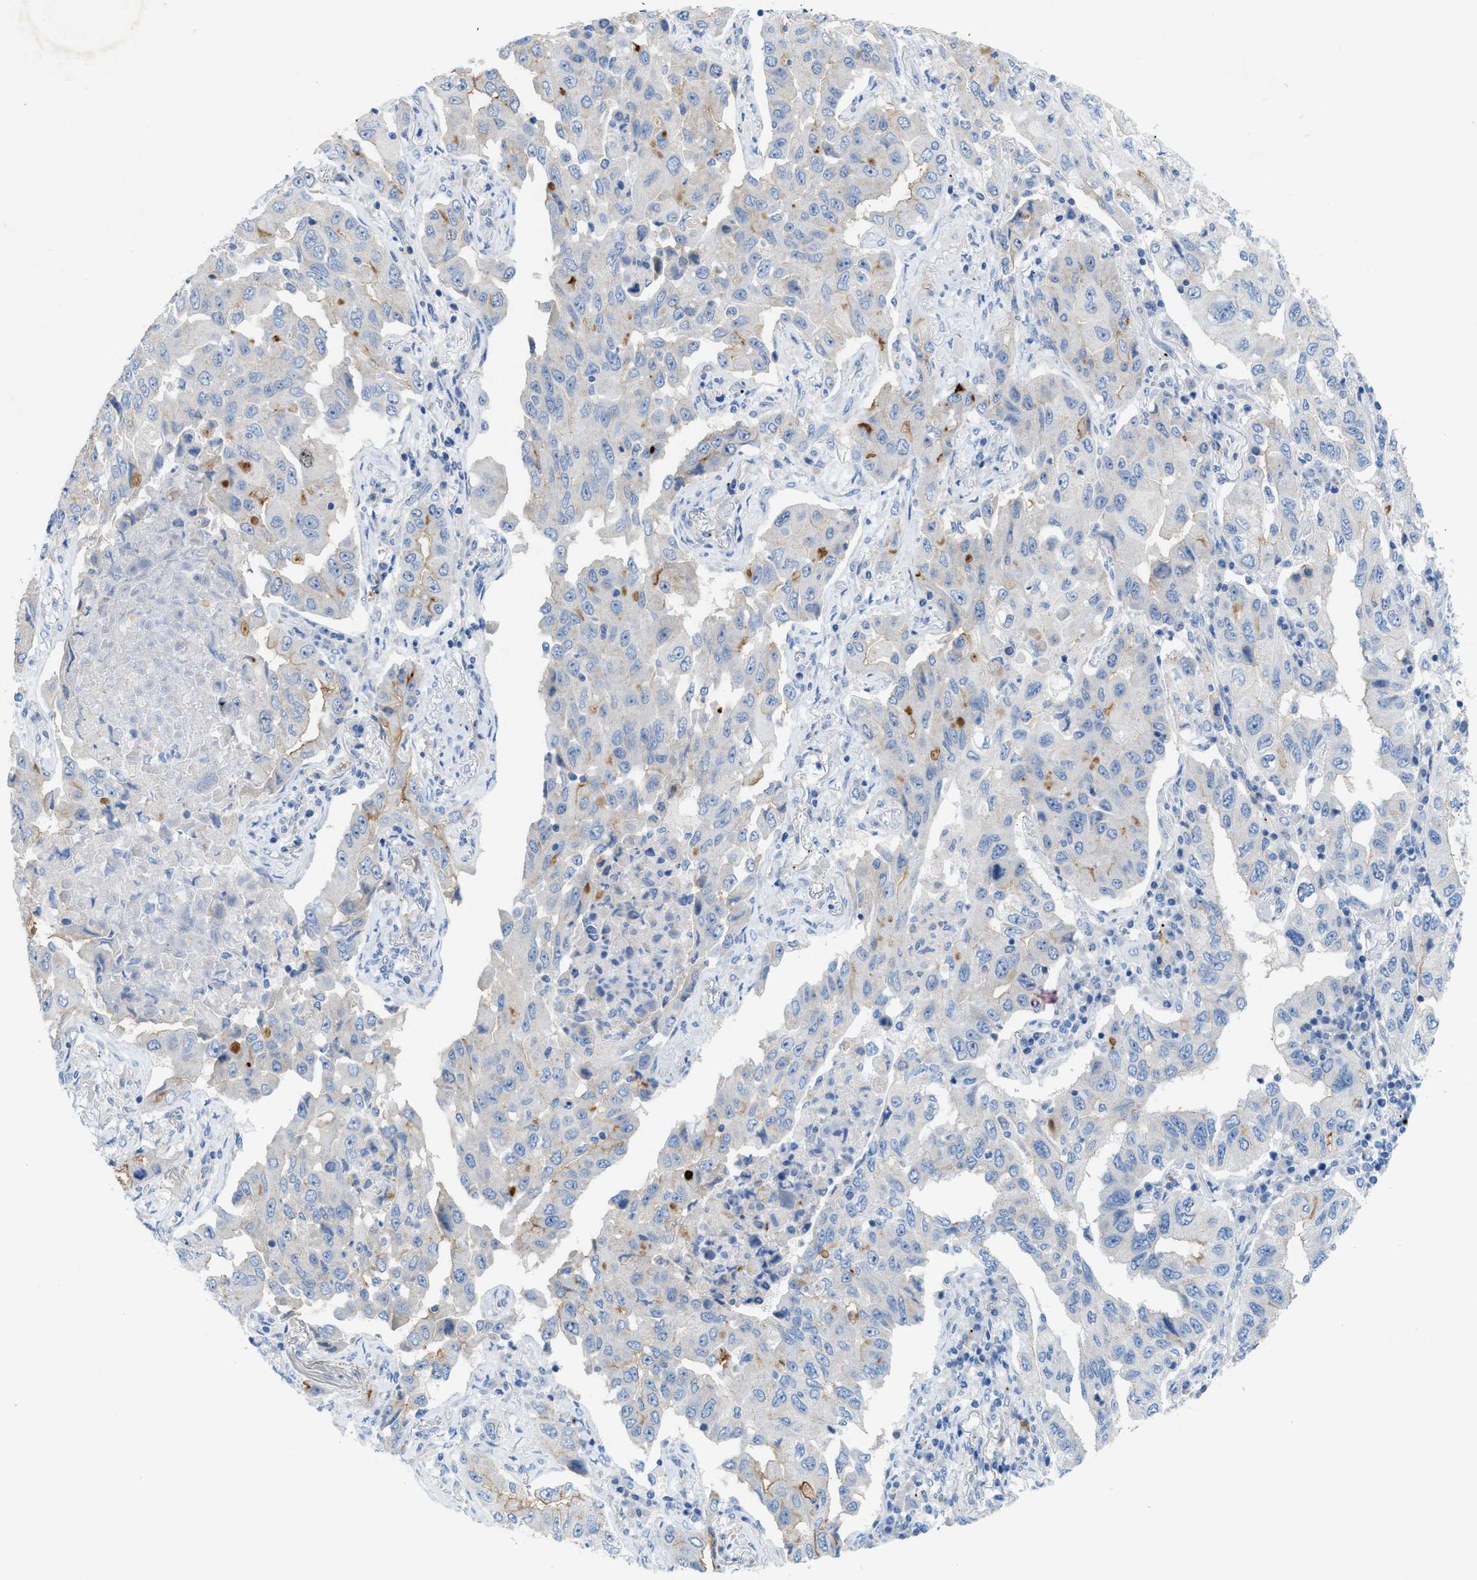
{"staining": {"intensity": "weak", "quantity": "<25%", "location": "cytoplasmic/membranous"}, "tissue": "lung cancer", "cell_type": "Tumor cells", "image_type": "cancer", "snomed": [{"axis": "morphology", "description": "Adenocarcinoma, NOS"}, {"axis": "topography", "description": "Lung"}], "caption": "DAB (3,3'-diaminobenzidine) immunohistochemical staining of lung cancer (adenocarcinoma) demonstrates no significant staining in tumor cells.", "gene": "CMTM1", "patient": {"sex": "female", "age": 65}}